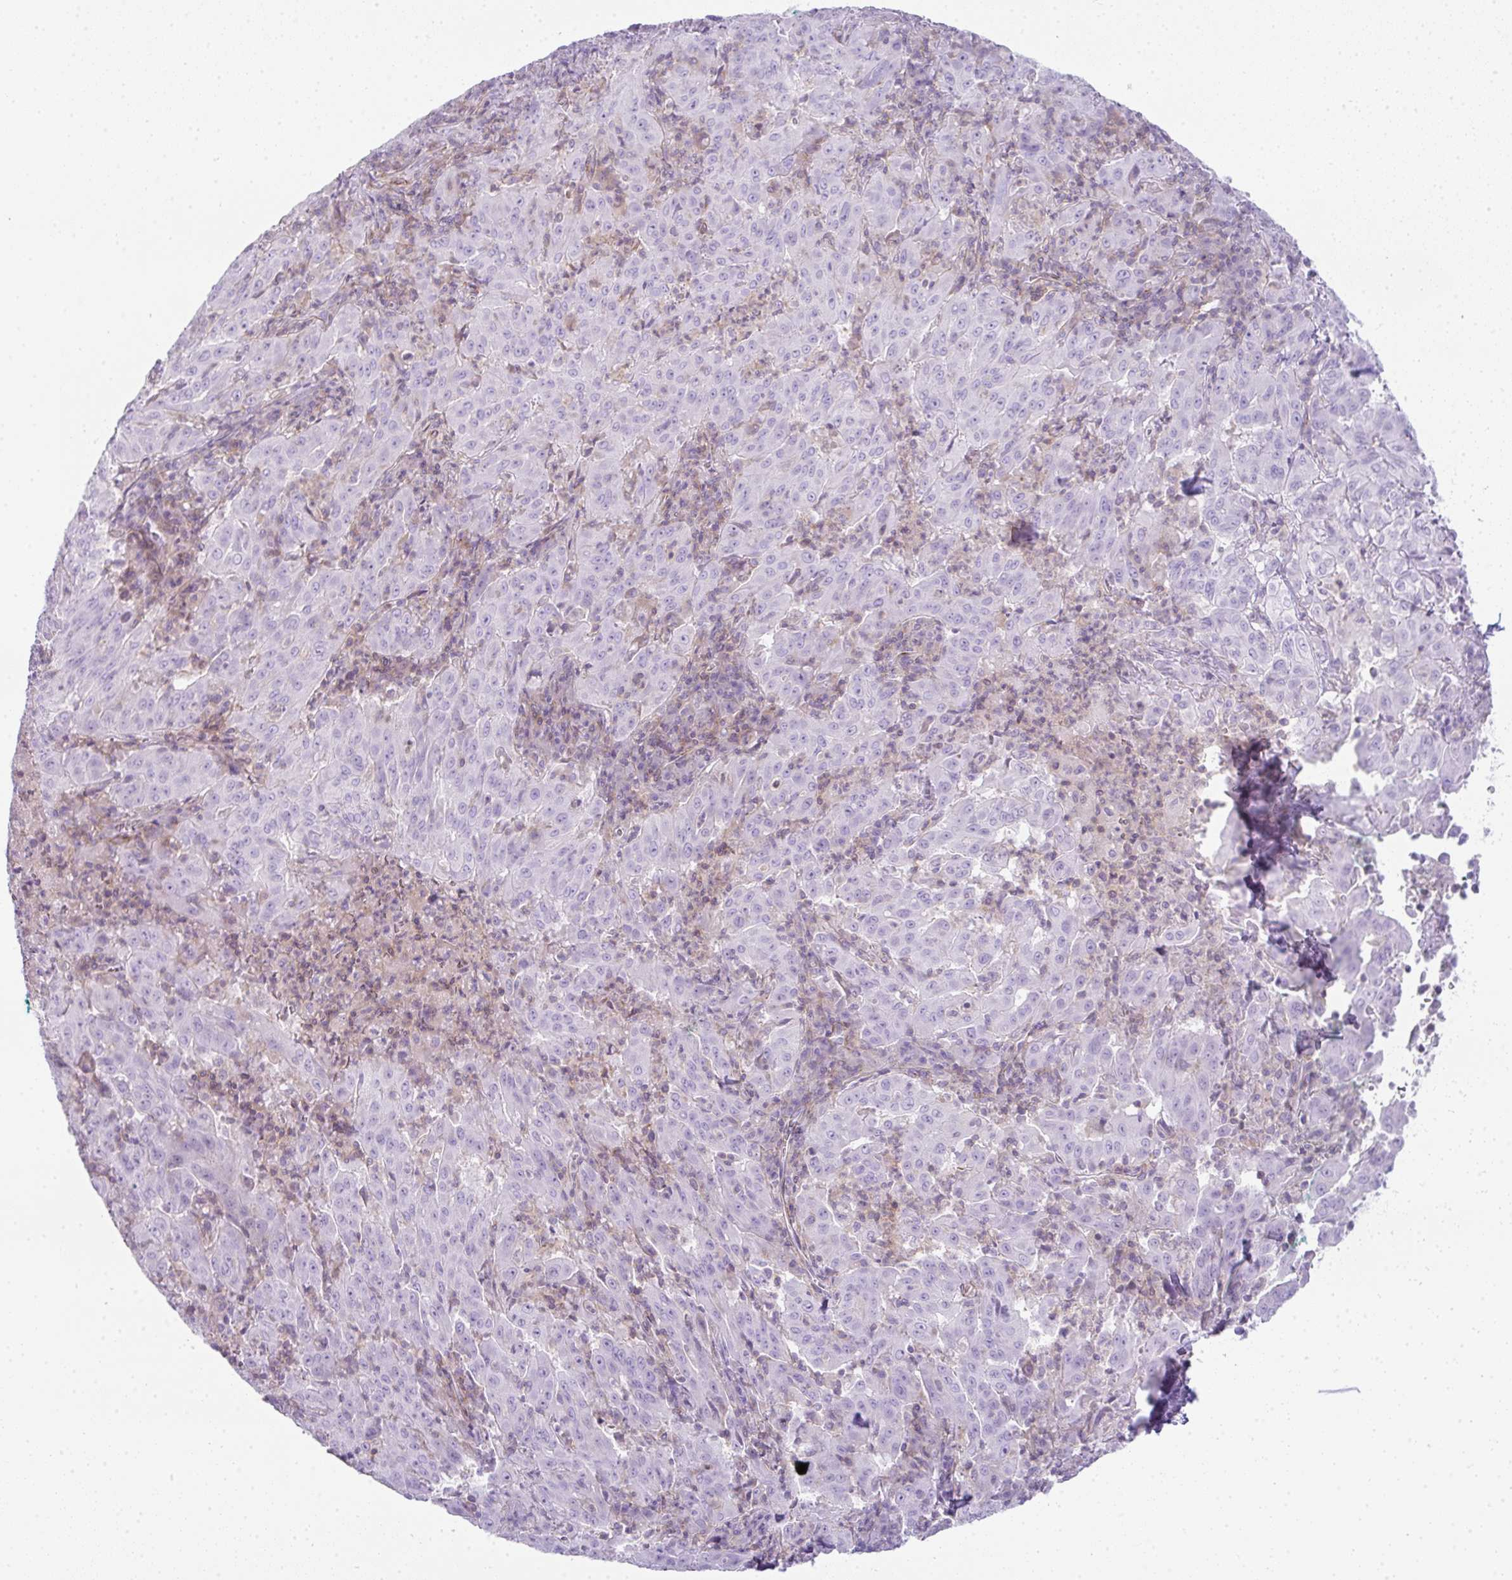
{"staining": {"intensity": "negative", "quantity": "none", "location": "none"}, "tissue": "pancreatic cancer", "cell_type": "Tumor cells", "image_type": "cancer", "snomed": [{"axis": "morphology", "description": "Adenocarcinoma, NOS"}, {"axis": "topography", "description": "Pancreas"}], "caption": "Adenocarcinoma (pancreatic) was stained to show a protein in brown. There is no significant positivity in tumor cells.", "gene": "CDRT15", "patient": {"sex": "male", "age": 63}}